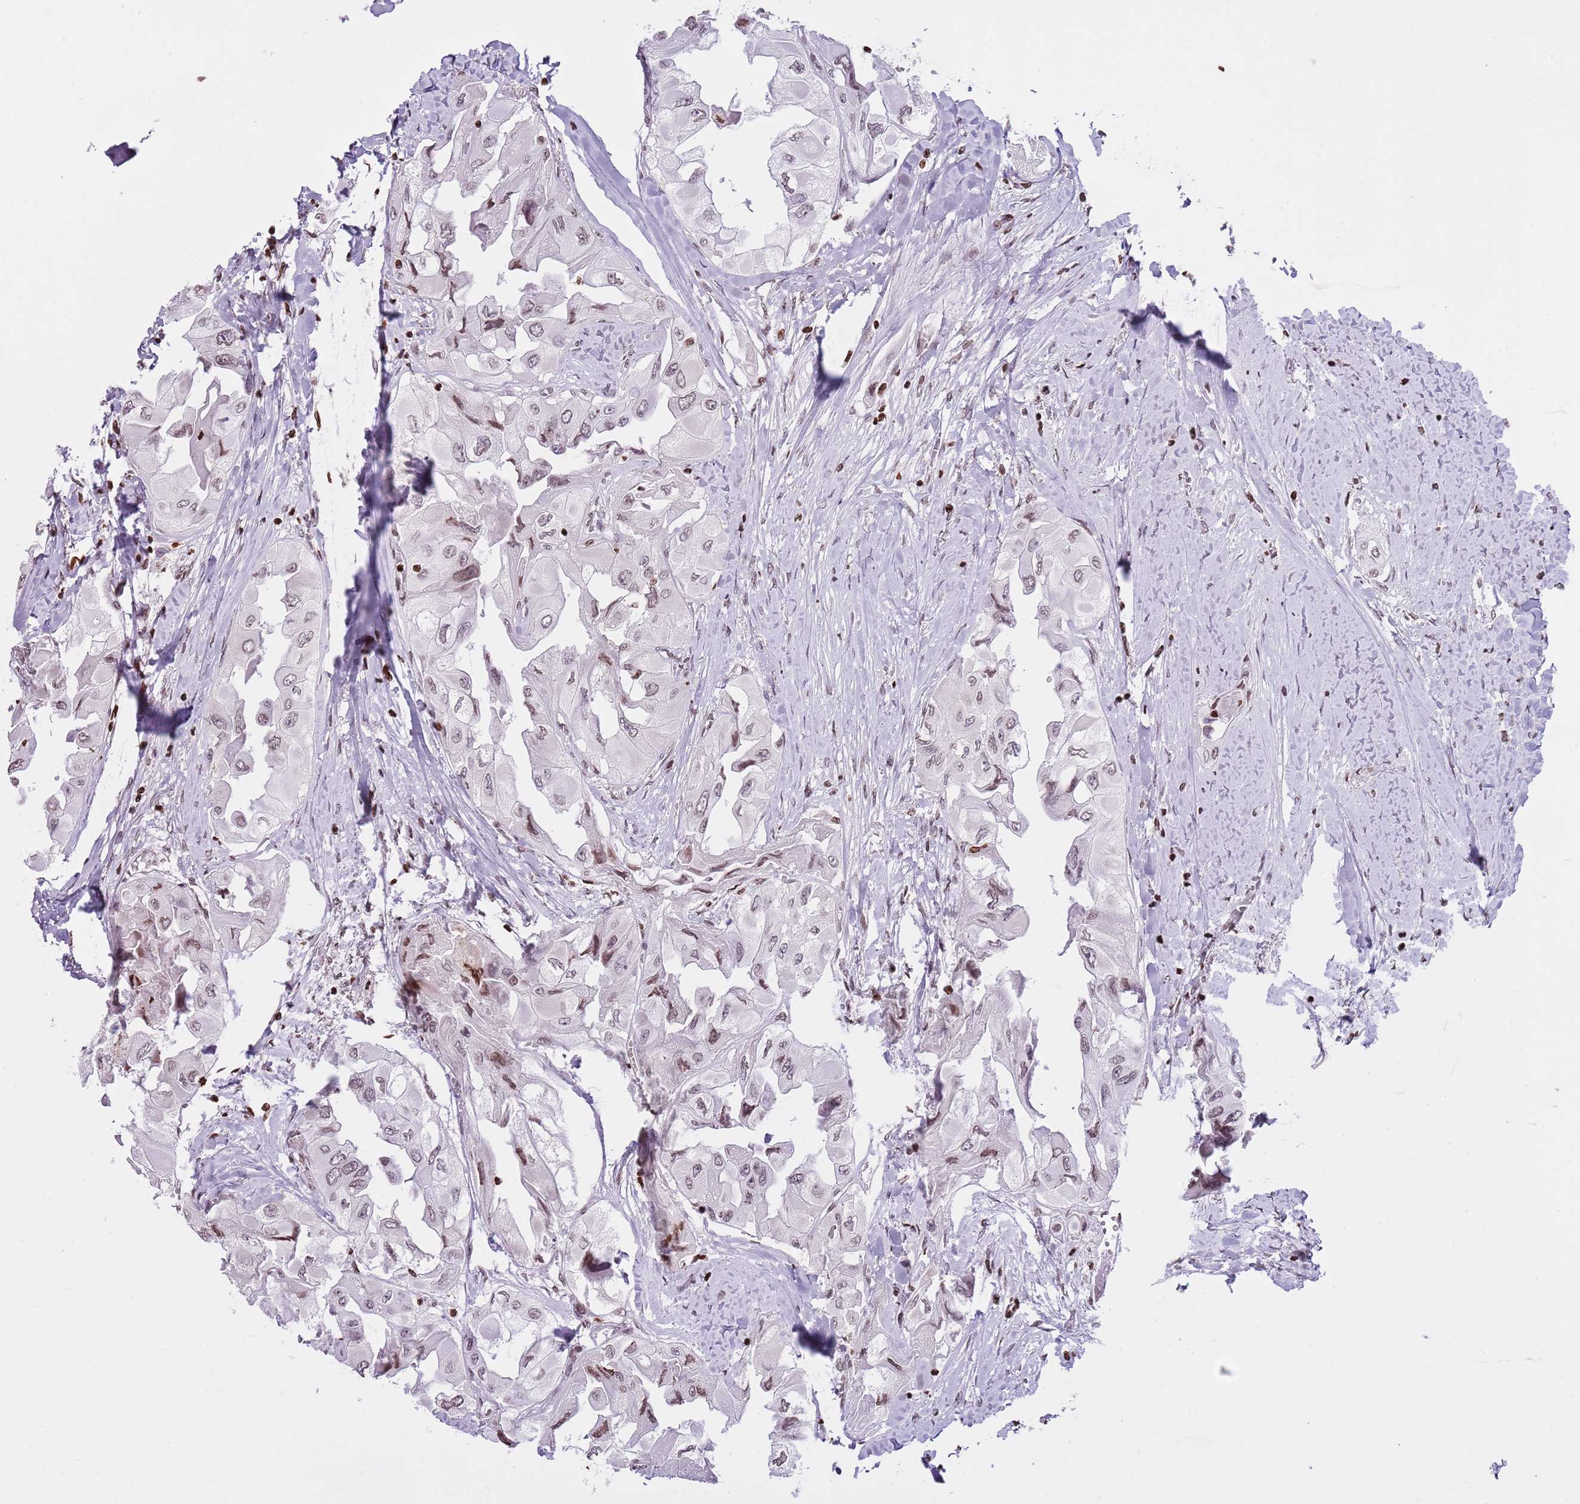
{"staining": {"intensity": "moderate", "quantity": ">75%", "location": "nuclear"}, "tissue": "thyroid cancer", "cell_type": "Tumor cells", "image_type": "cancer", "snomed": [{"axis": "morphology", "description": "Normal tissue, NOS"}, {"axis": "morphology", "description": "Papillary adenocarcinoma, NOS"}, {"axis": "topography", "description": "Thyroid gland"}], "caption": "Papillary adenocarcinoma (thyroid) tissue reveals moderate nuclear positivity in approximately >75% of tumor cells", "gene": "KPNA3", "patient": {"sex": "female", "age": 59}}